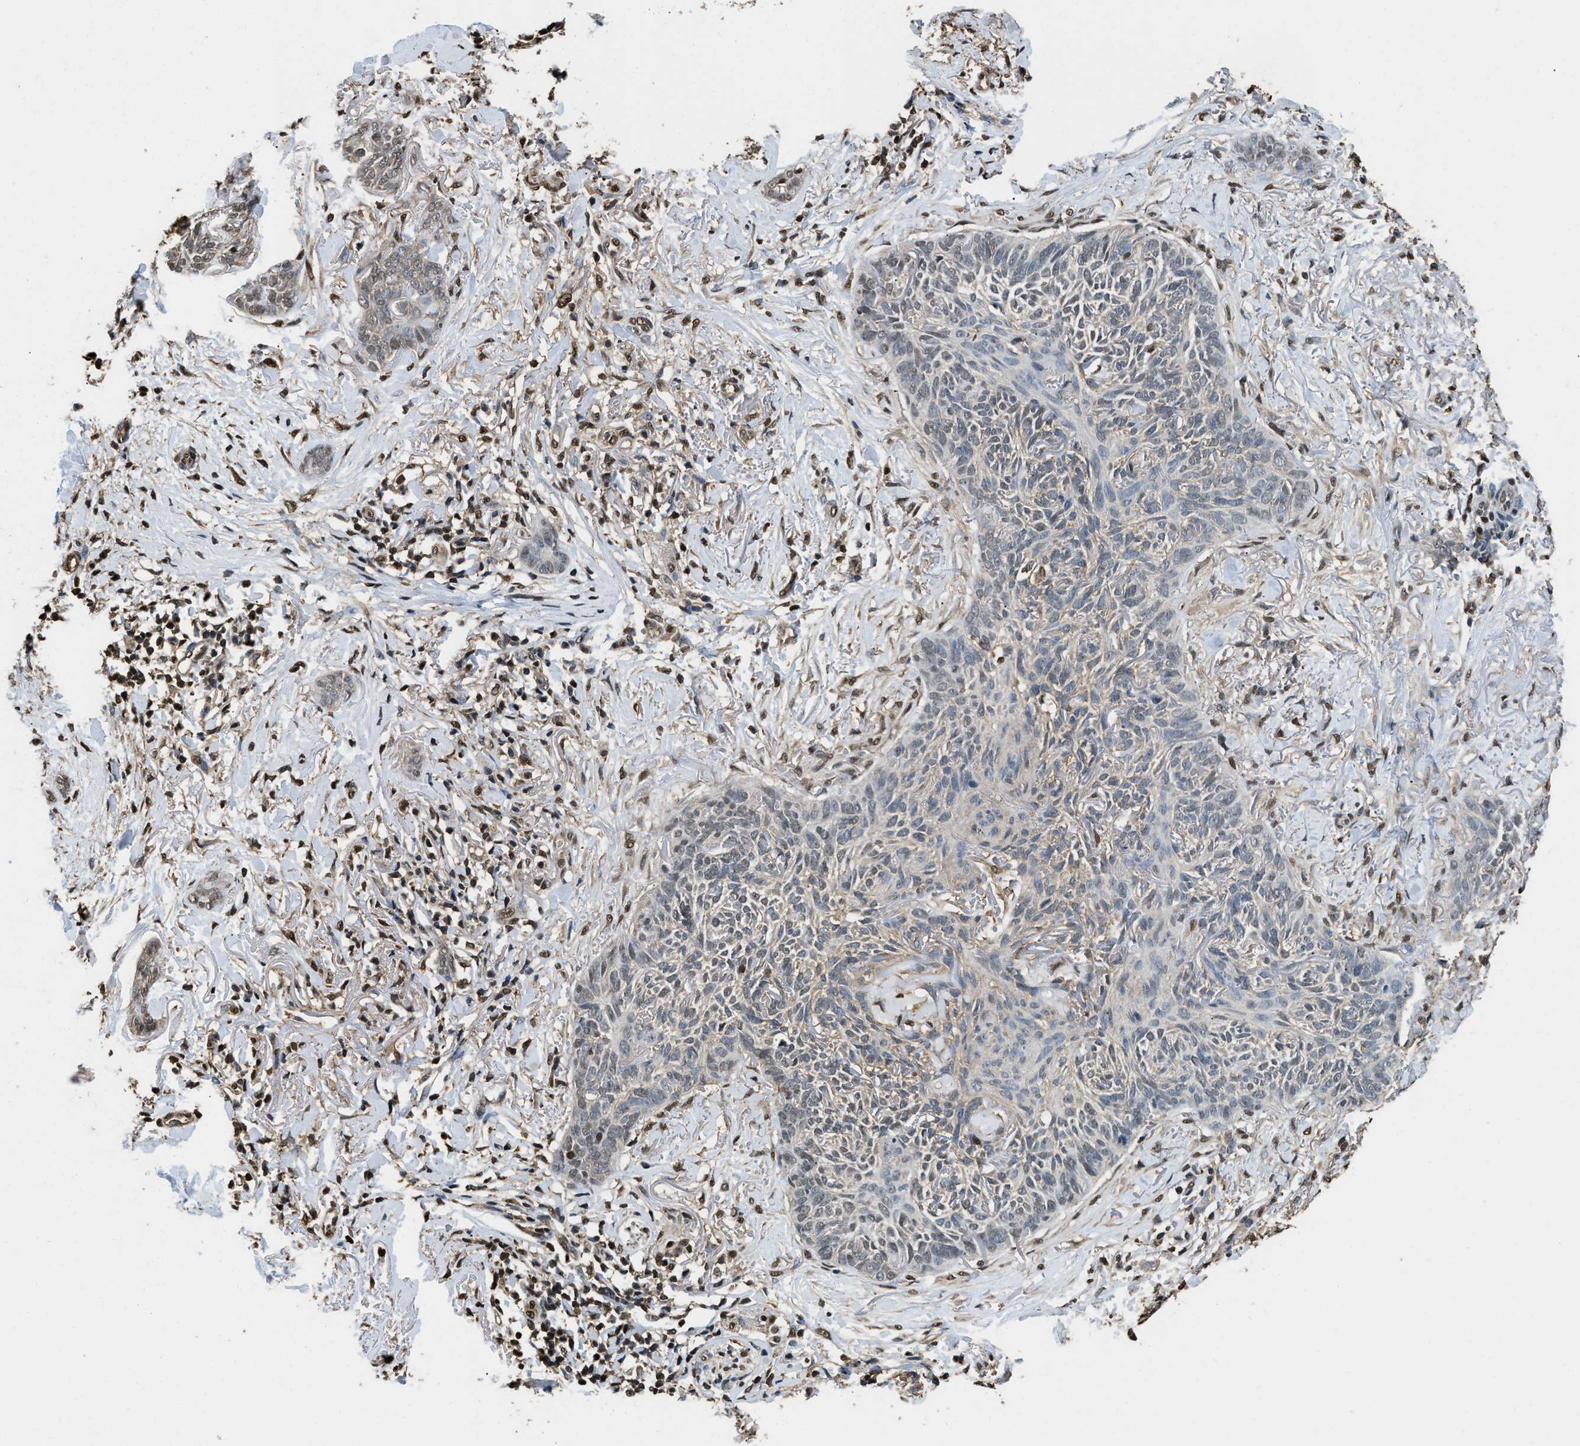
{"staining": {"intensity": "weak", "quantity": "<25%", "location": "cytoplasmic/membranous"}, "tissue": "skin cancer", "cell_type": "Tumor cells", "image_type": "cancer", "snomed": [{"axis": "morphology", "description": "Basal cell carcinoma"}, {"axis": "topography", "description": "Skin"}], "caption": "IHC micrograph of neoplastic tissue: human skin cancer (basal cell carcinoma) stained with DAB (3,3'-diaminobenzidine) shows no significant protein expression in tumor cells. (DAB immunohistochemistry (IHC), high magnification).", "gene": "GAPDH", "patient": {"sex": "female", "age": 84}}